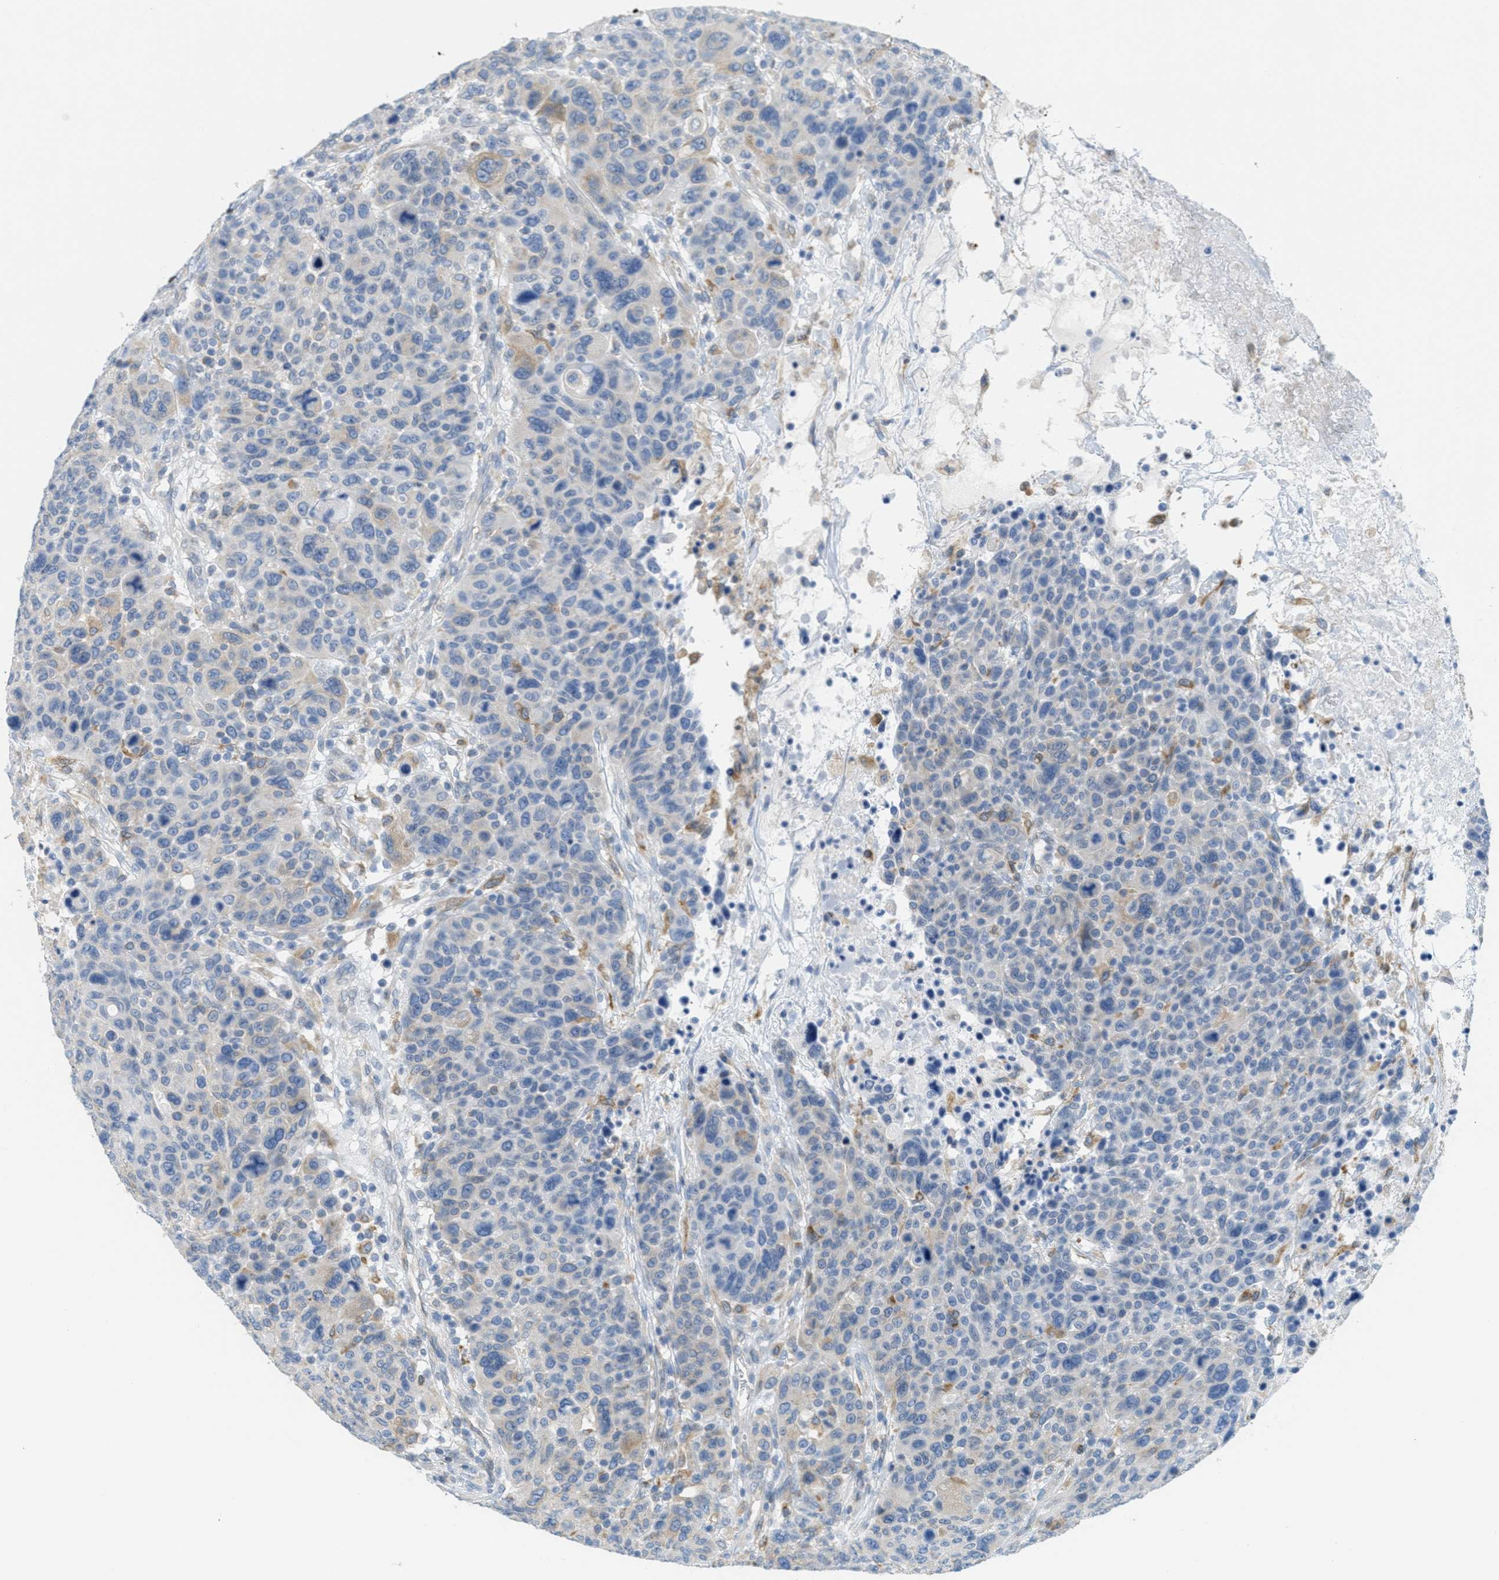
{"staining": {"intensity": "weak", "quantity": "<25%", "location": "cytoplasmic/membranous"}, "tissue": "breast cancer", "cell_type": "Tumor cells", "image_type": "cancer", "snomed": [{"axis": "morphology", "description": "Duct carcinoma"}, {"axis": "topography", "description": "Breast"}], "caption": "Tumor cells show no significant staining in intraductal carcinoma (breast). The staining was performed using DAB to visualize the protein expression in brown, while the nuclei were stained in blue with hematoxylin (Magnification: 20x).", "gene": "TEX264", "patient": {"sex": "female", "age": 37}}